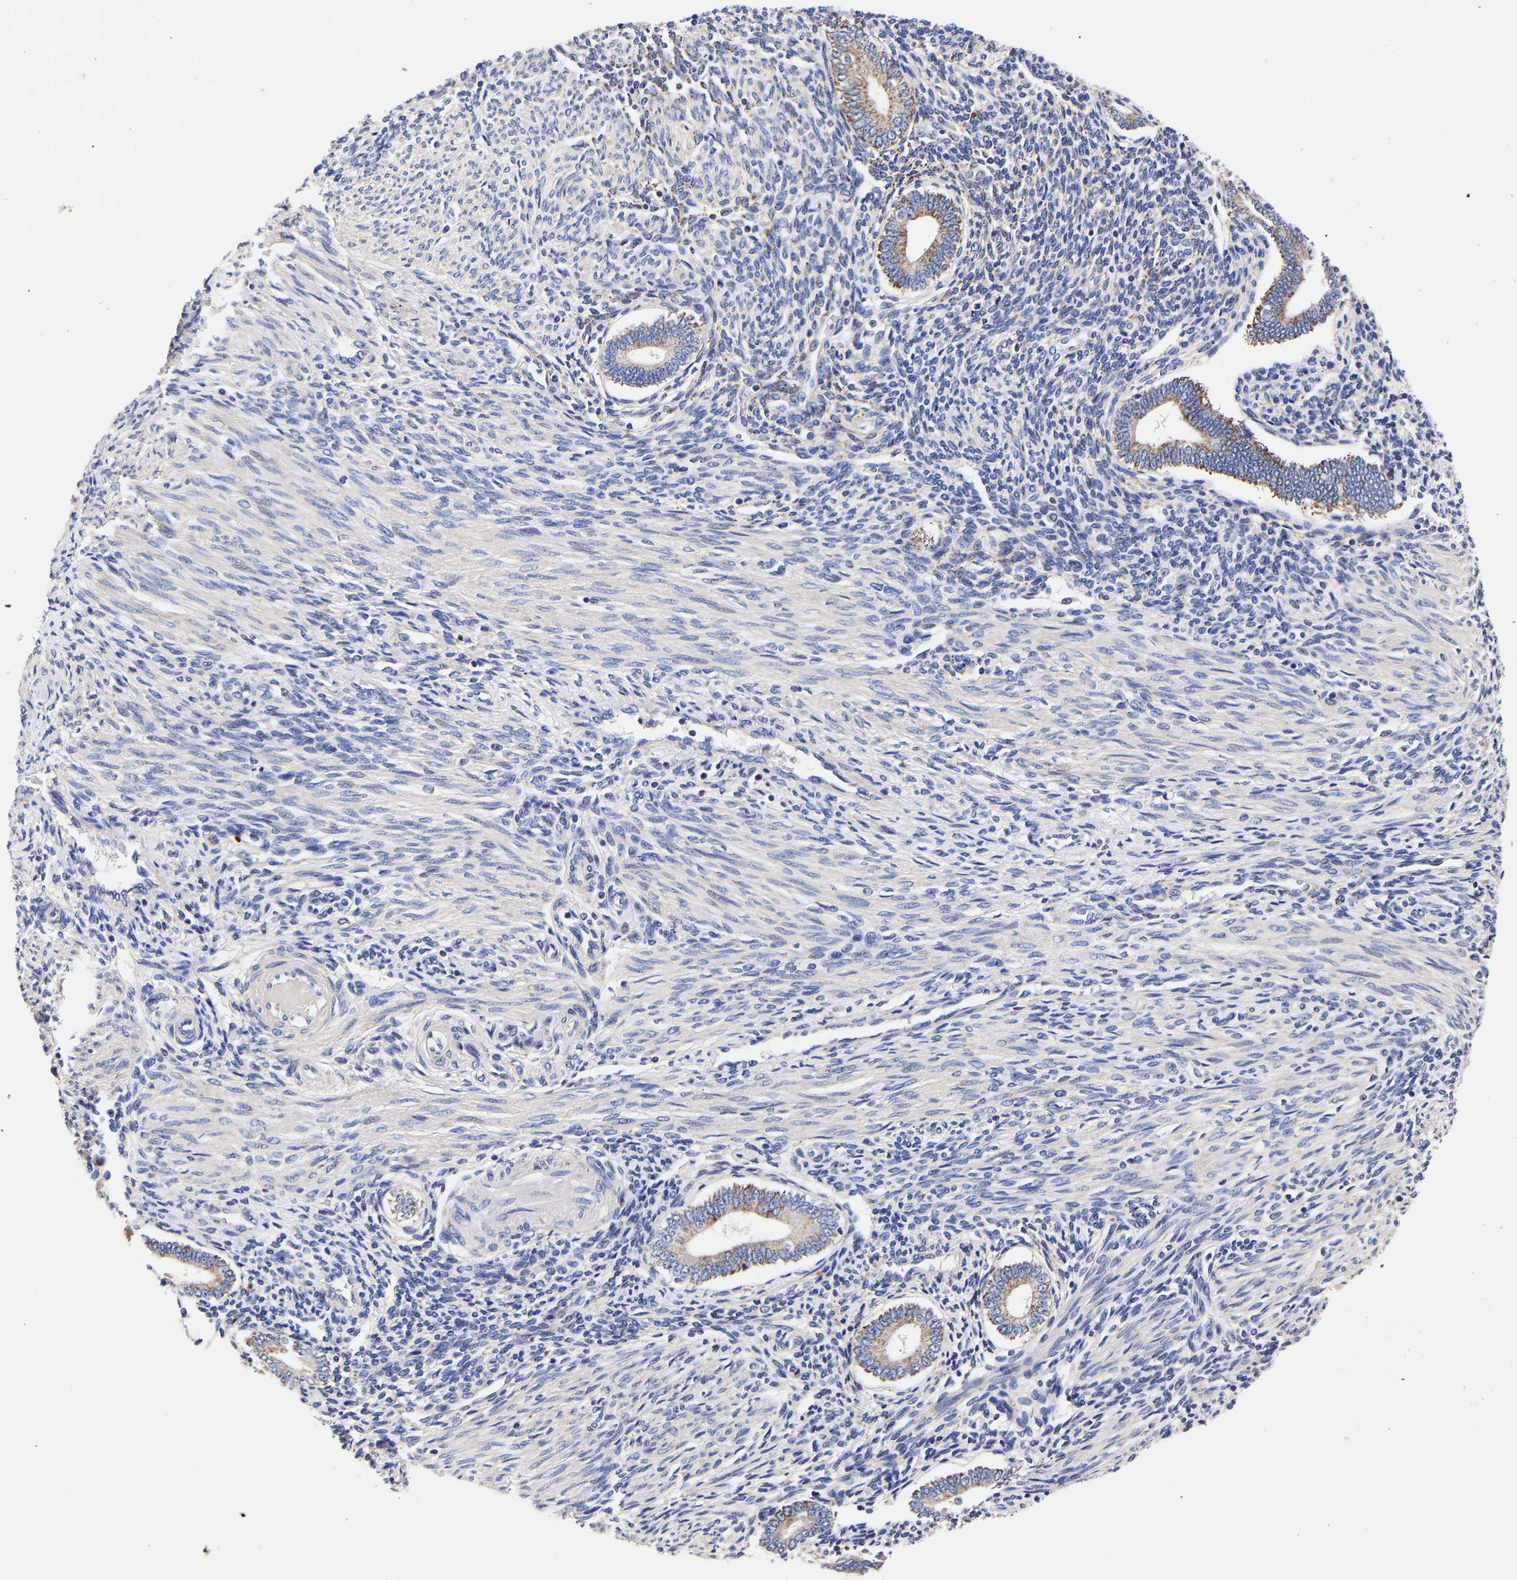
{"staining": {"intensity": "negative", "quantity": "none", "location": "none"}, "tissue": "endometrium", "cell_type": "Cells in endometrial stroma", "image_type": "normal", "snomed": [{"axis": "morphology", "description": "Normal tissue, NOS"}, {"axis": "topography", "description": "Endometrium"}], "caption": "Immunohistochemistry (IHC) photomicrograph of unremarkable endometrium: human endometrium stained with DAB displays no significant protein staining in cells in endometrial stroma. (Immunohistochemistry (IHC), brightfield microscopy, high magnification).", "gene": "SEM1", "patient": {"sex": "female", "age": 42}}